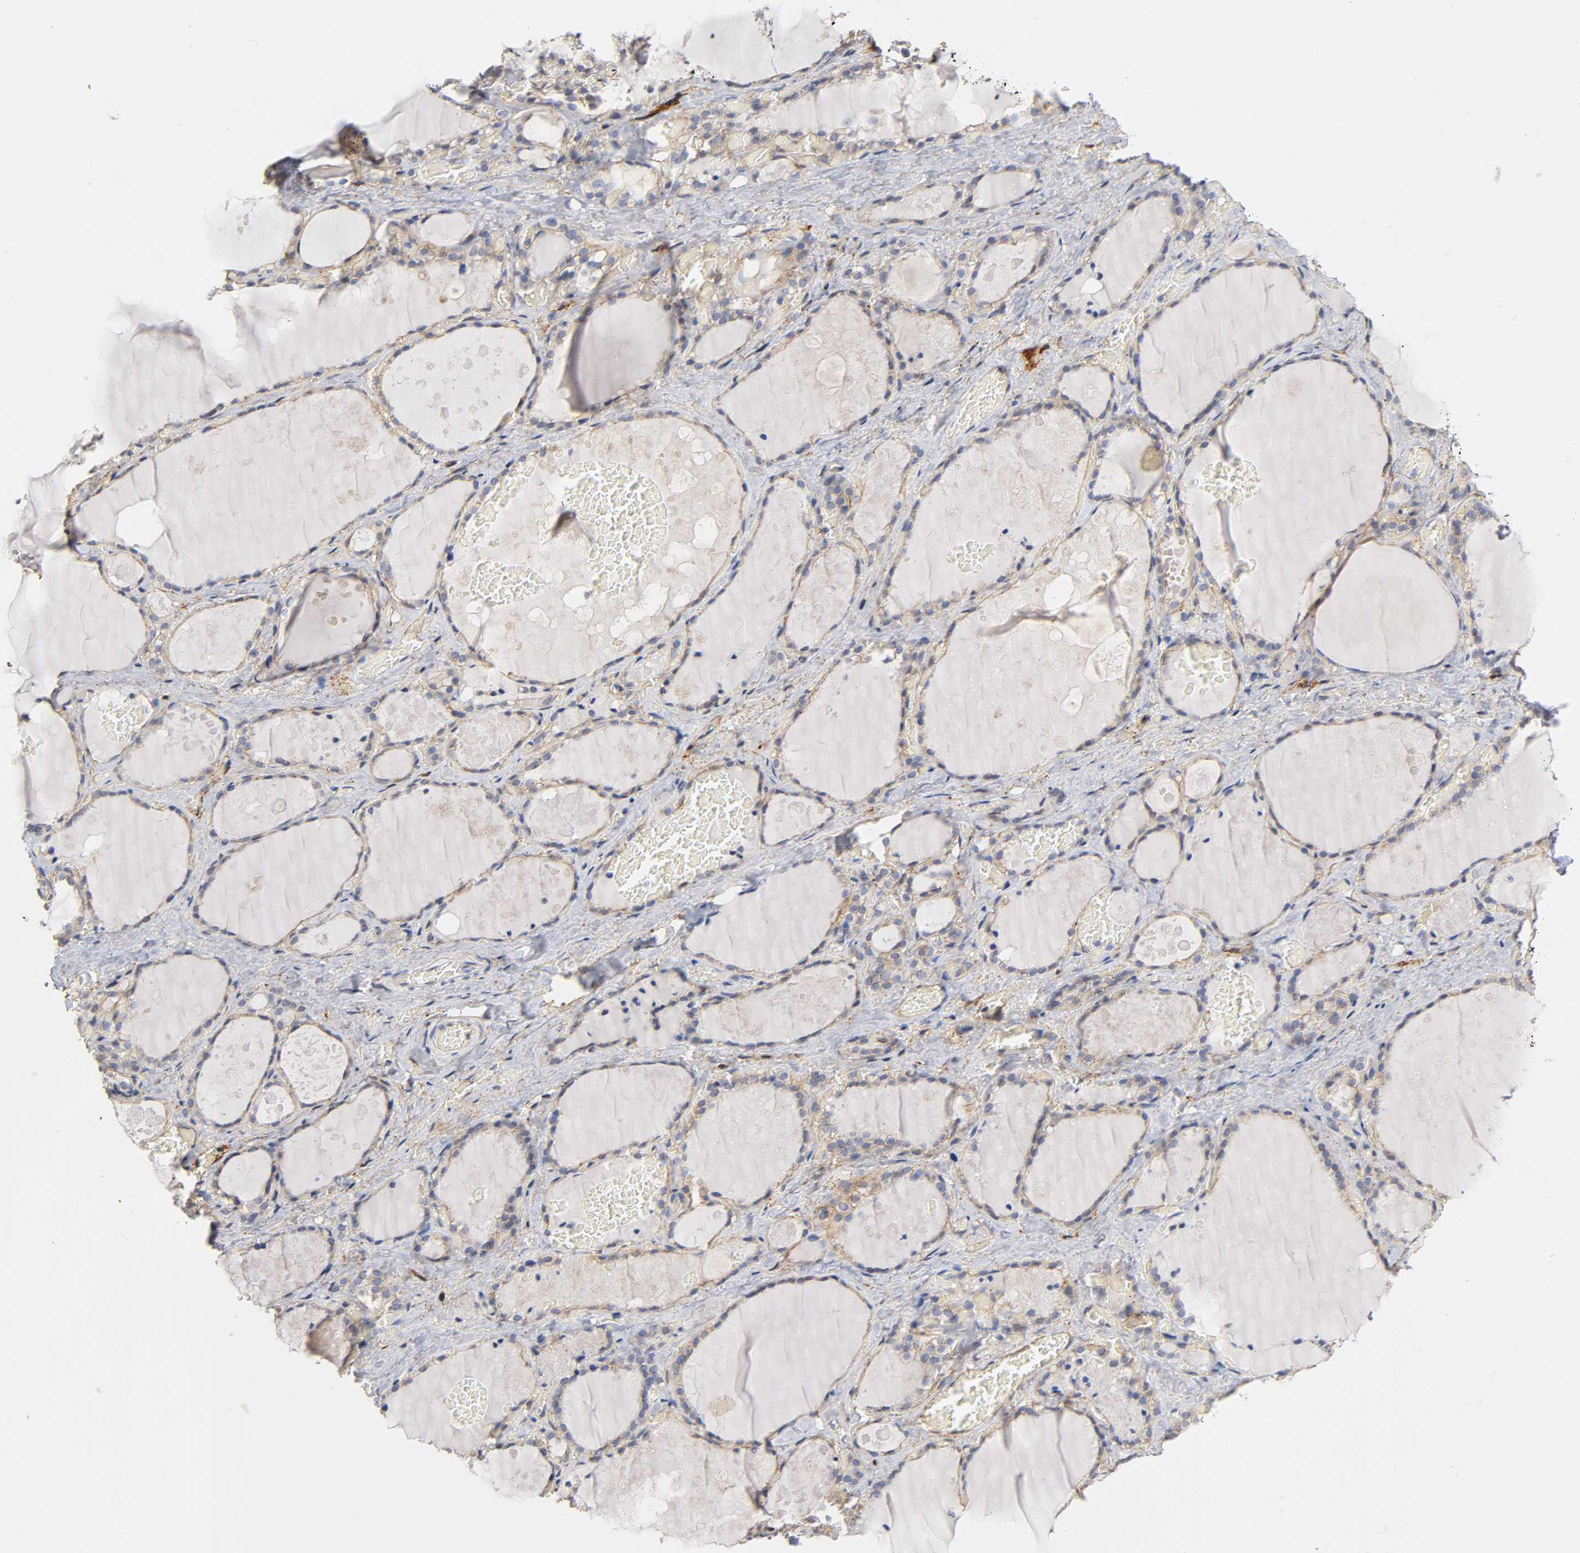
{"staining": {"intensity": "moderate", "quantity": ">75%", "location": "cytoplasmic/membranous"}, "tissue": "thyroid gland", "cell_type": "Glandular cells", "image_type": "normal", "snomed": [{"axis": "morphology", "description": "Normal tissue, NOS"}, {"axis": "topography", "description": "Thyroid gland"}], "caption": "Glandular cells demonstrate medium levels of moderate cytoplasmic/membranous staining in about >75% of cells in unremarkable thyroid gland.", "gene": "SPTAN1", "patient": {"sex": "male", "age": 61}}